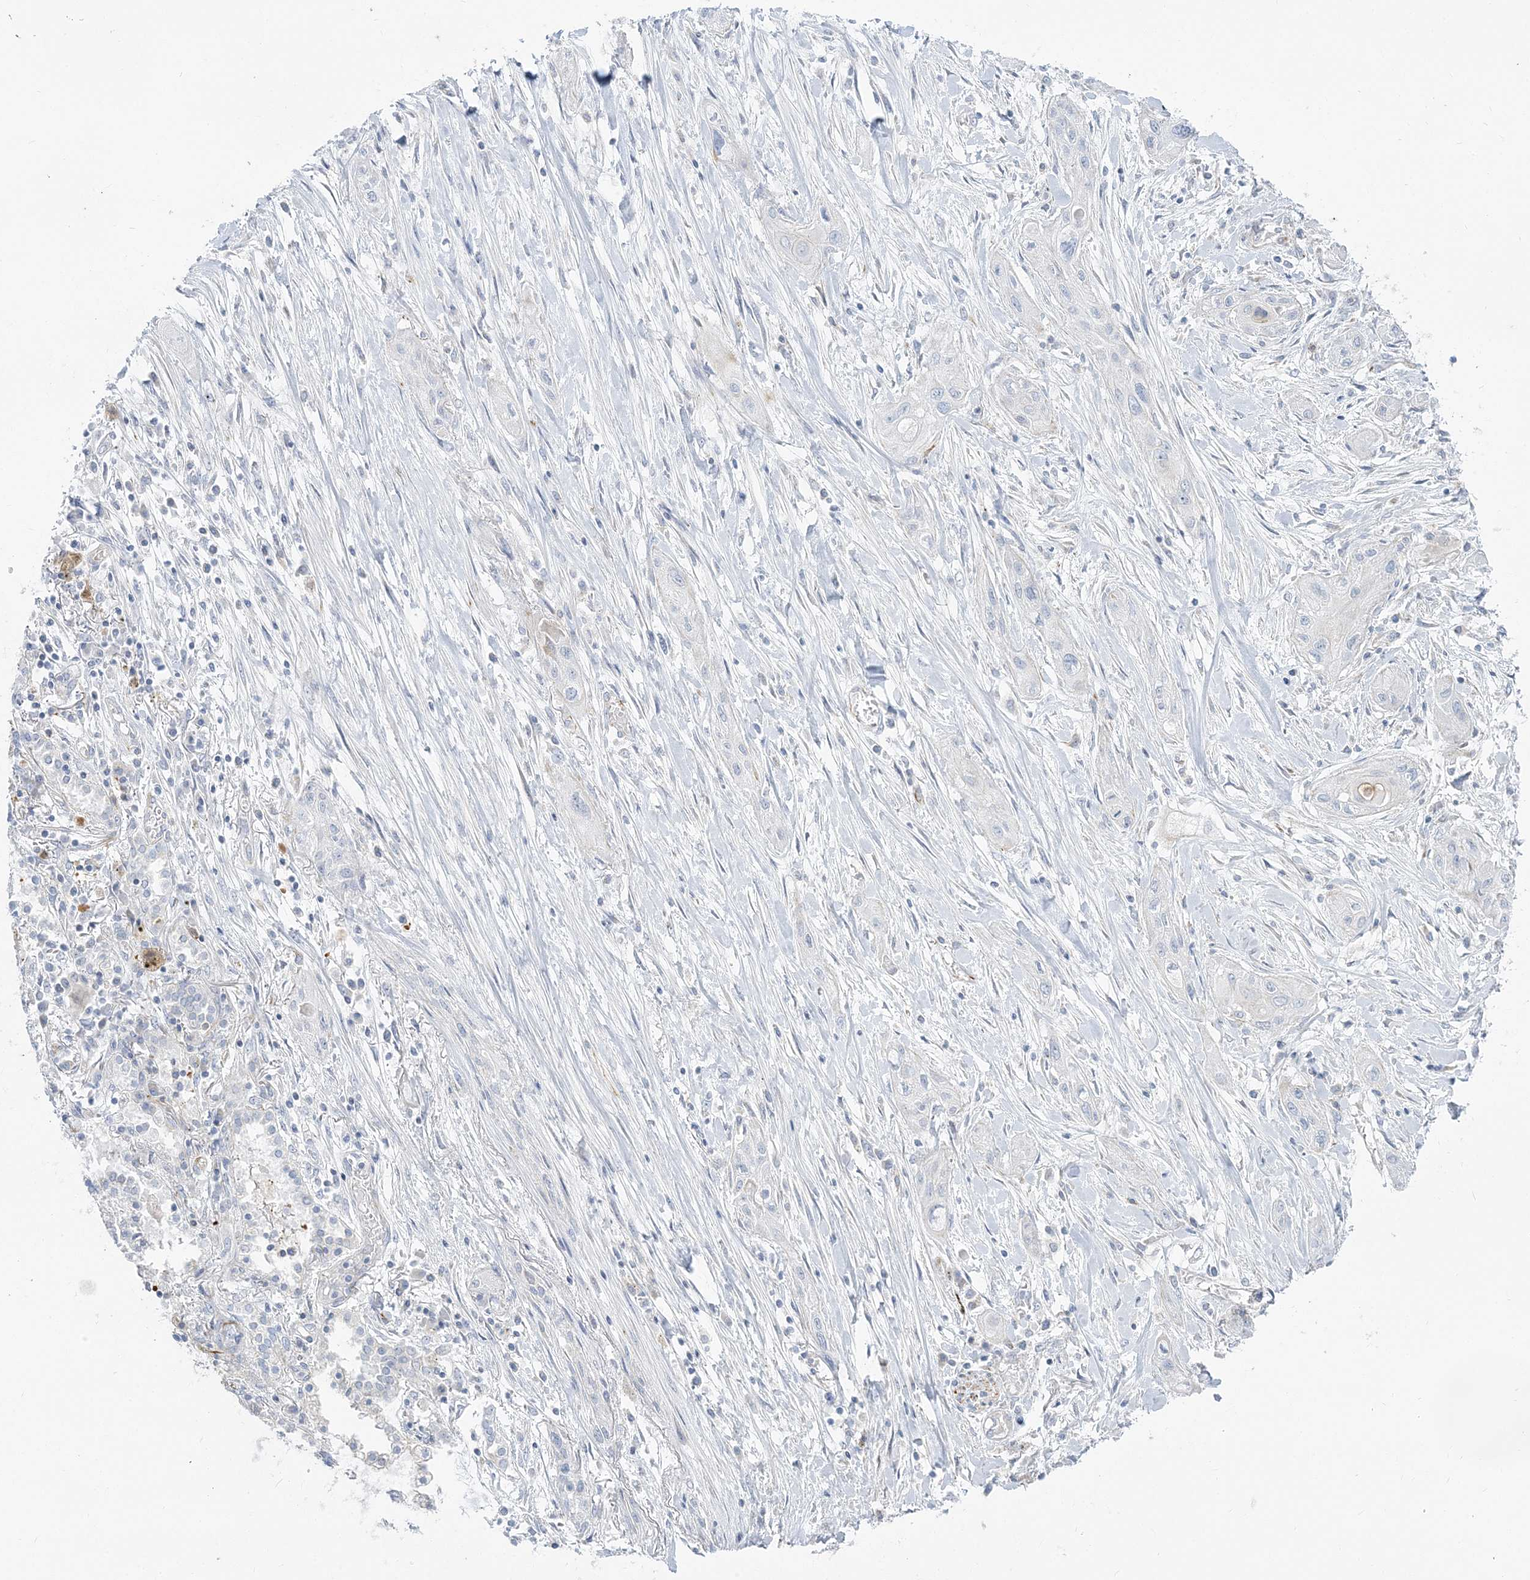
{"staining": {"intensity": "negative", "quantity": "none", "location": "none"}, "tissue": "lung cancer", "cell_type": "Tumor cells", "image_type": "cancer", "snomed": [{"axis": "morphology", "description": "Squamous cell carcinoma, NOS"}, {"axis": "topography", "description": "Lung"}], "caption": "IHC photomicrograph of human lung cancer (squamous cell carcinoma) stained for a protein (brown), which reveals no positivity in tumor cells.", "gene": "GPAT2", "patient": {"sex": "female", "age": 47}}